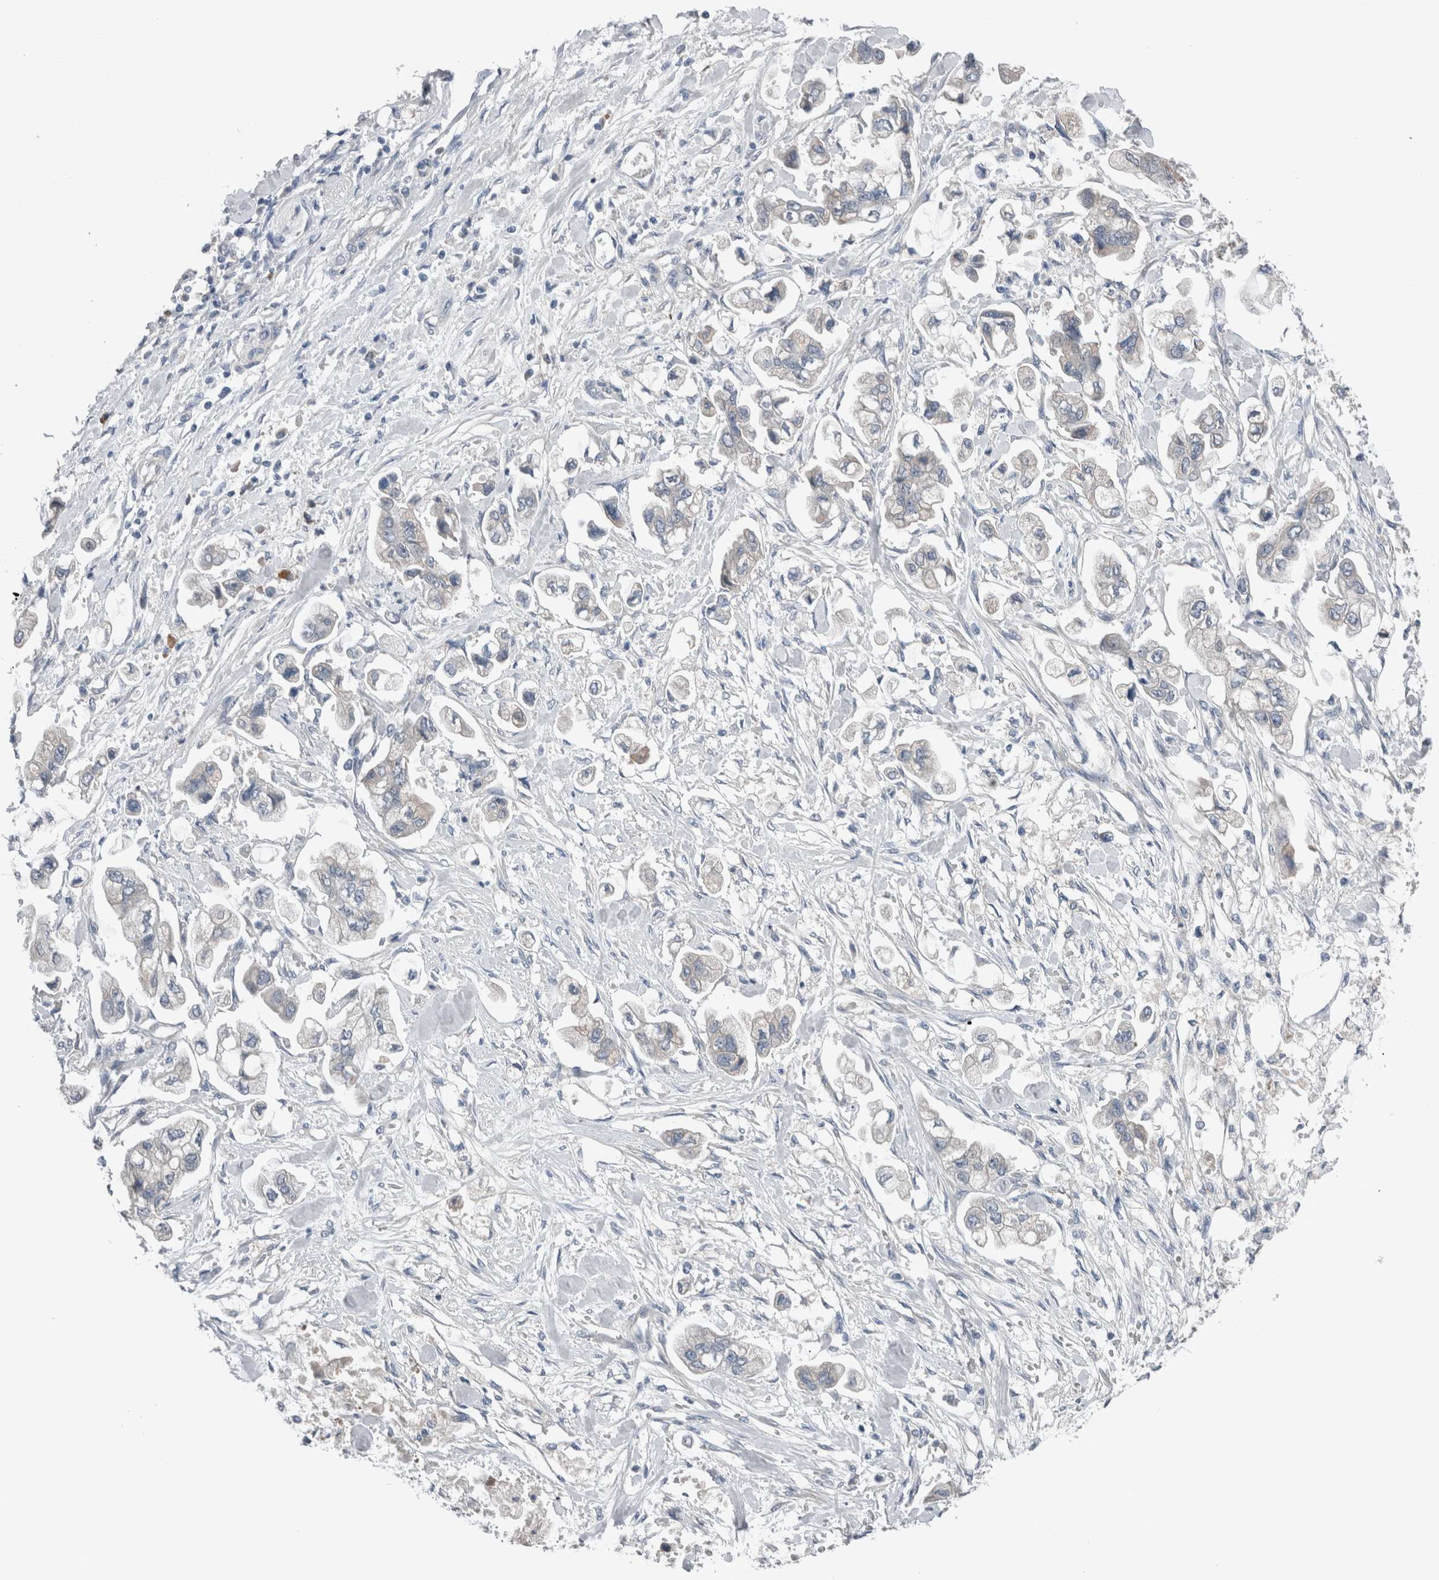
{"staining": {"intensity": "negative", "quantity": "none", "location": "none"}, "tissue": "stomach cancer", "cell_type": "Tumor cells", "image_type": "cancer", "snomed": [{"axis": "morphology", "description": "Normal tissue, NOS"}, {"axis": "morphology", "description": "Adenocarcinoma, NOS"}, {"axis": "topography", "description": "Stomach"}], "caption": "Protein analysis of stomach adenocarcinoma reveals no significant positivity in tumor cells.", "gene": "CRNN", "patient": {"sex": "male", "age": 62}}